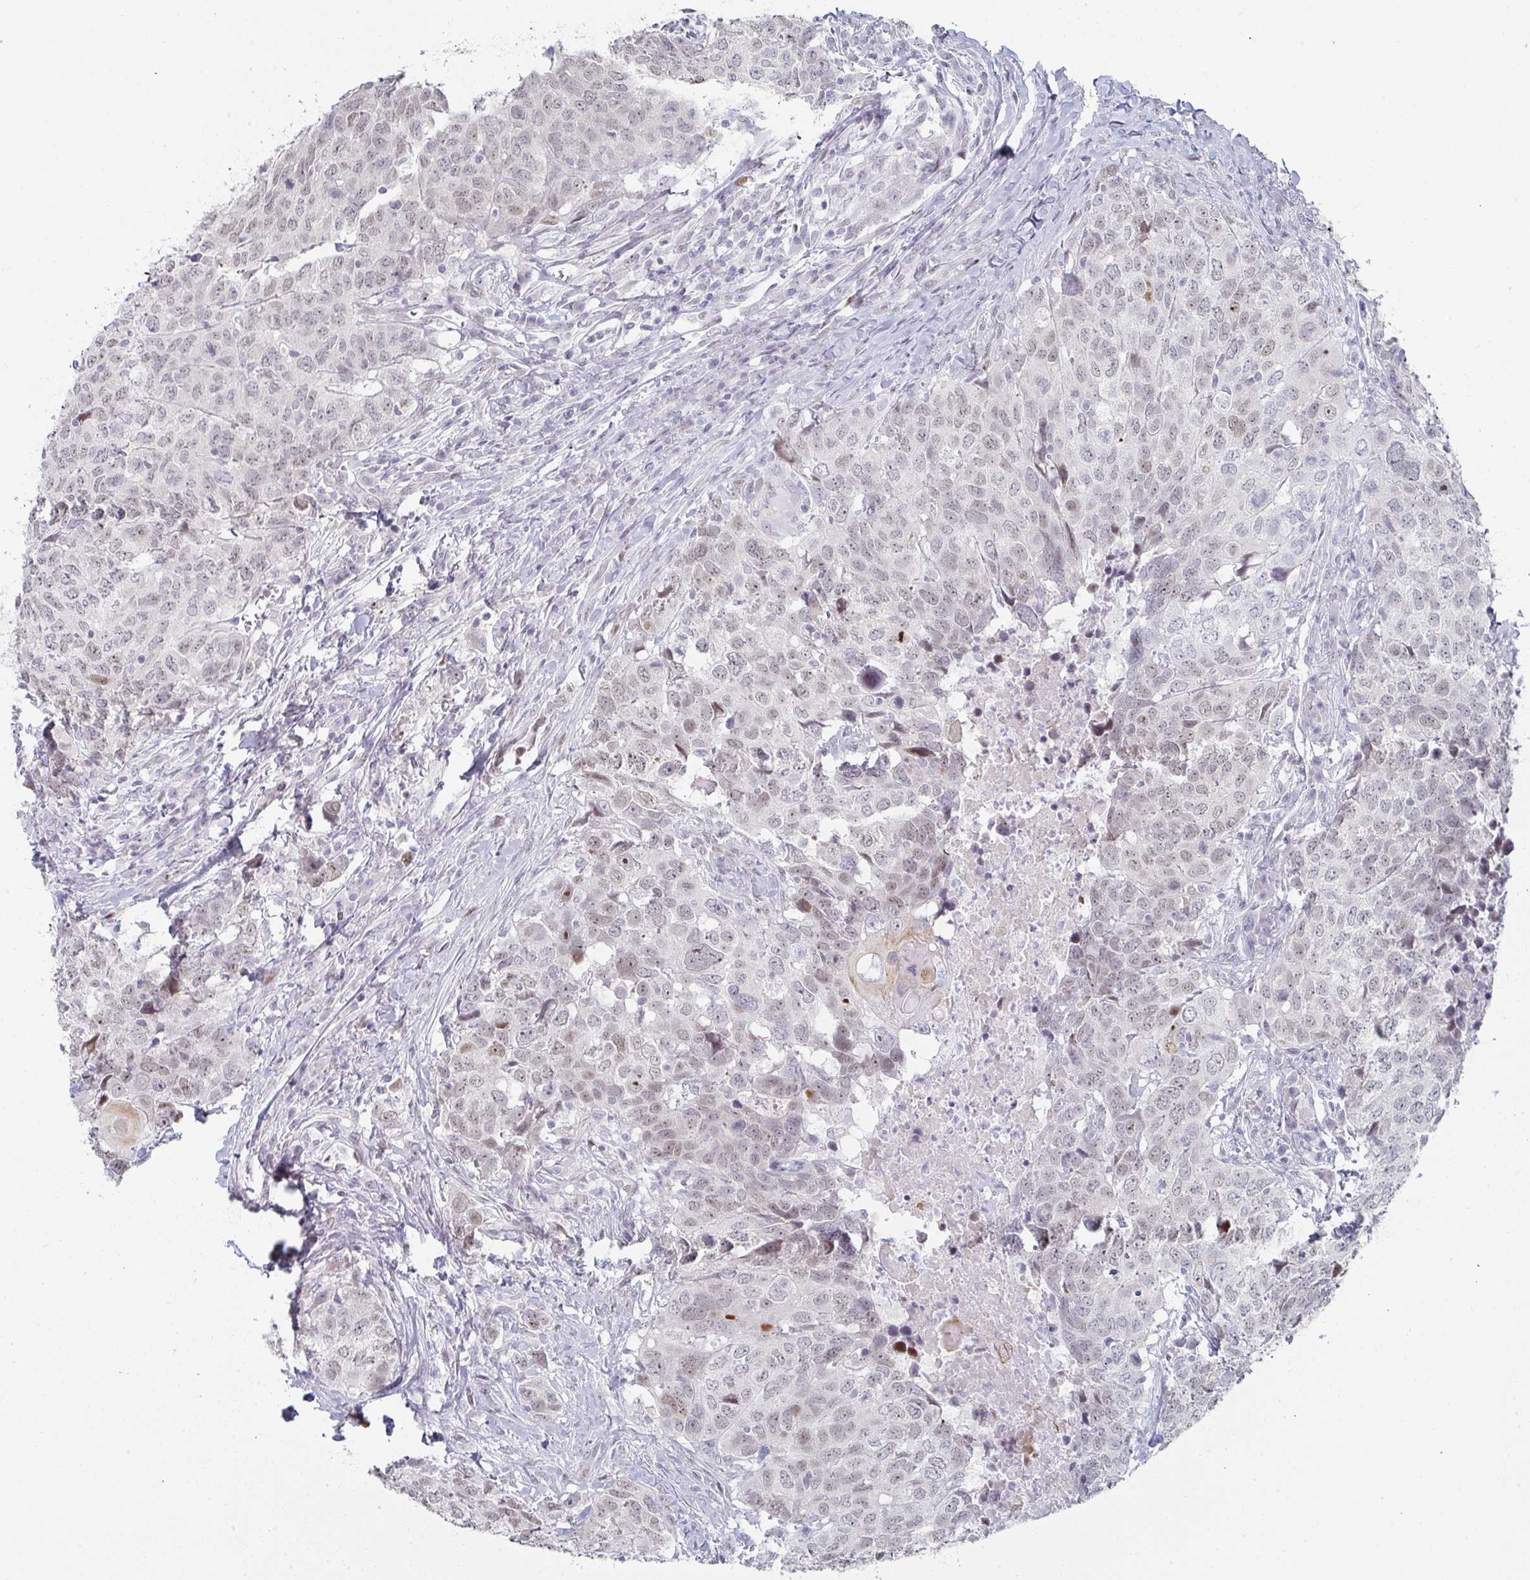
{"staining": {"intensity": "weak", "quantity": "25%-75%", "location": "nuclear"}, "tissue": "head and neck cancer", "cell_type": "Tumor cells", "image_type": "cancer", "snomed": [{"axis": "morphology", "description": "Normal tissue, NOS"}, {"axis": "morphology", "description": "Squamous cell carcinoma, NOS"}, {"axis": "topography", "description": "Skeletal muscle"}, {"axis": "topography", "description": "Vascular tissue"}, {"axis": "topography", "description": "Peripheral nerve tissue"}, {"axis": "topography", "description": "Head-Neck"}], "caption": "Human head and neck cancer stained with a protein marker reveals weak staining in tumor cells.", "gene": "POU2AF2", "patient": {"sex": "male", "age": 66}}